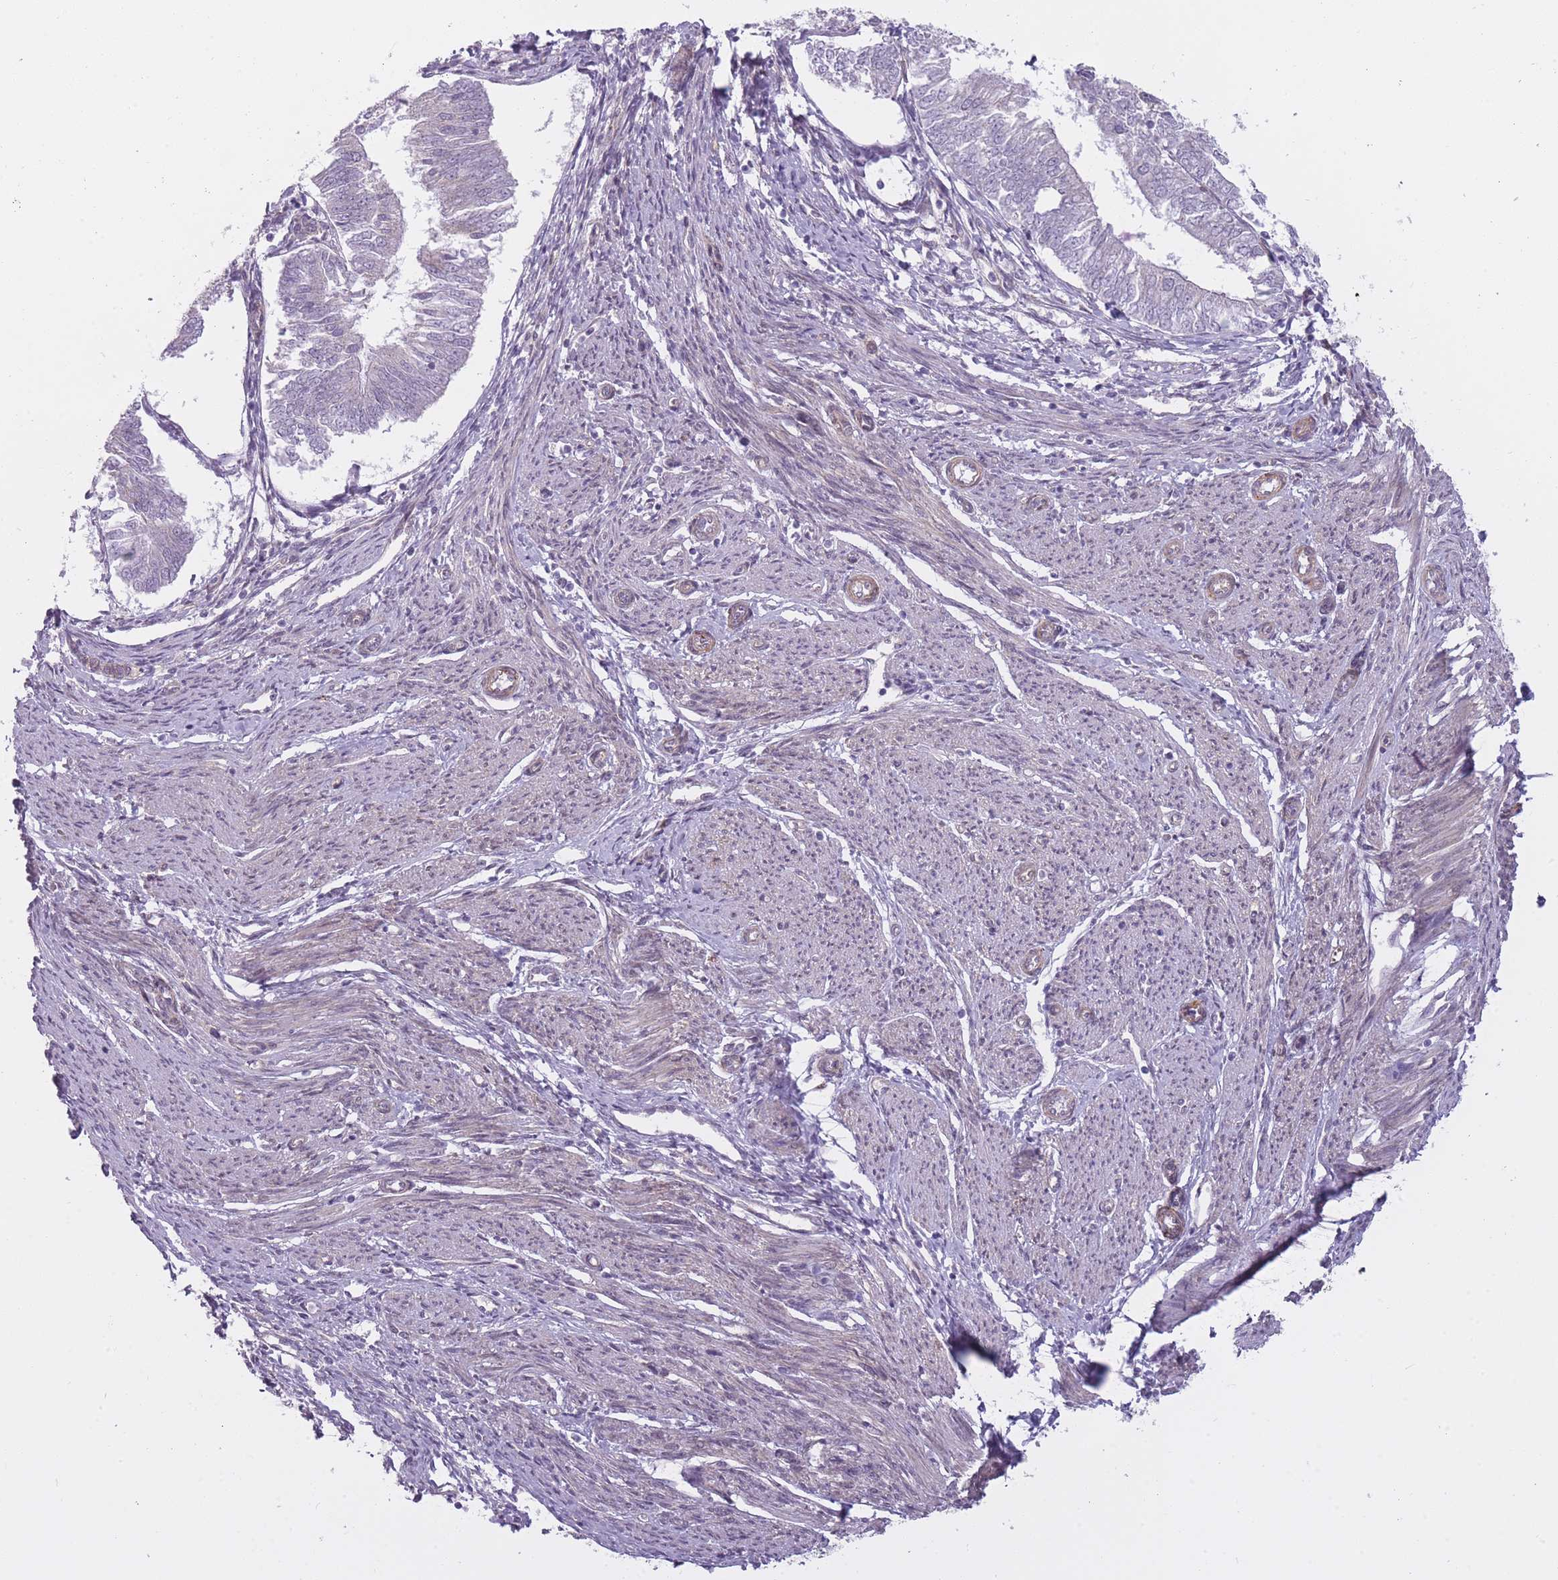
{"staining": {"intensity": "negative", "quantity": "none", "location": "none"}, "tissue": "endometrial cancer", "cell_type": "Tumor cells", "image_type": "cancer", "snomed": [{"axis": "morphology", "description": "Adenocarcinoma, NOS"}, {"axis": "topography", "description": "Endometrium"}], "caption": "Photomicrograph shows no significant protein positivity in tumor cells of endometrial cancer (adenocarcinoma).", "gene": "PGRMC2", "patient": {"sex": "female", "age": 58}}